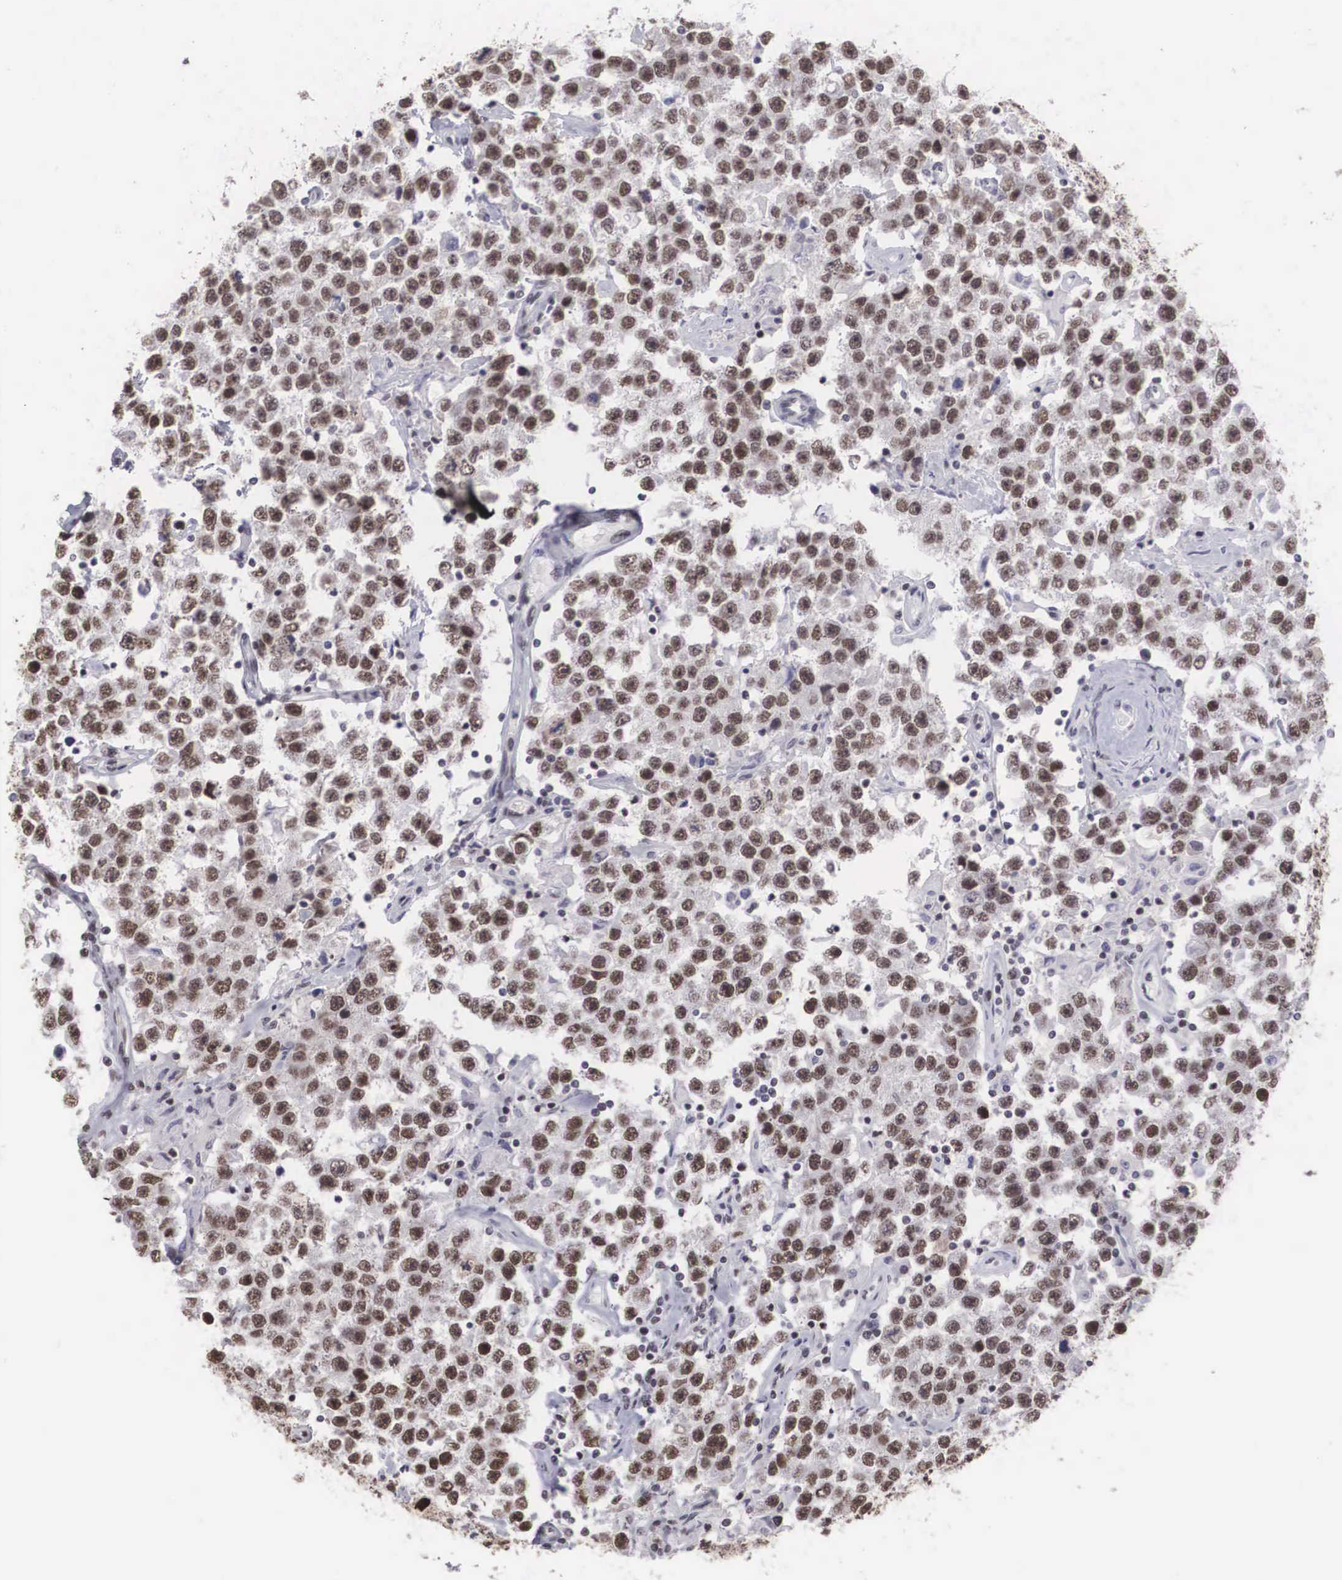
{"staining": {"intensity": "strong", "quantity": ">75%", "location": "nuclear"}, "tissue": "testis cancer", "cell_type": "Tumor cells", "image_type": "cancer", "snomed": [{"axis": "morphology", "description": "Seminoma, NOS"}, {"axis": "topography", "description": "Testis"}], "caption": "Immunohistochemistry micrograph of testis cancer stained for a protein (brown), which exhibits high levels of strong nuclear expression in approximately >75% of tumor cells.", "gene": "CSTF2", "patient": {"sex": "male", "age": 52}}